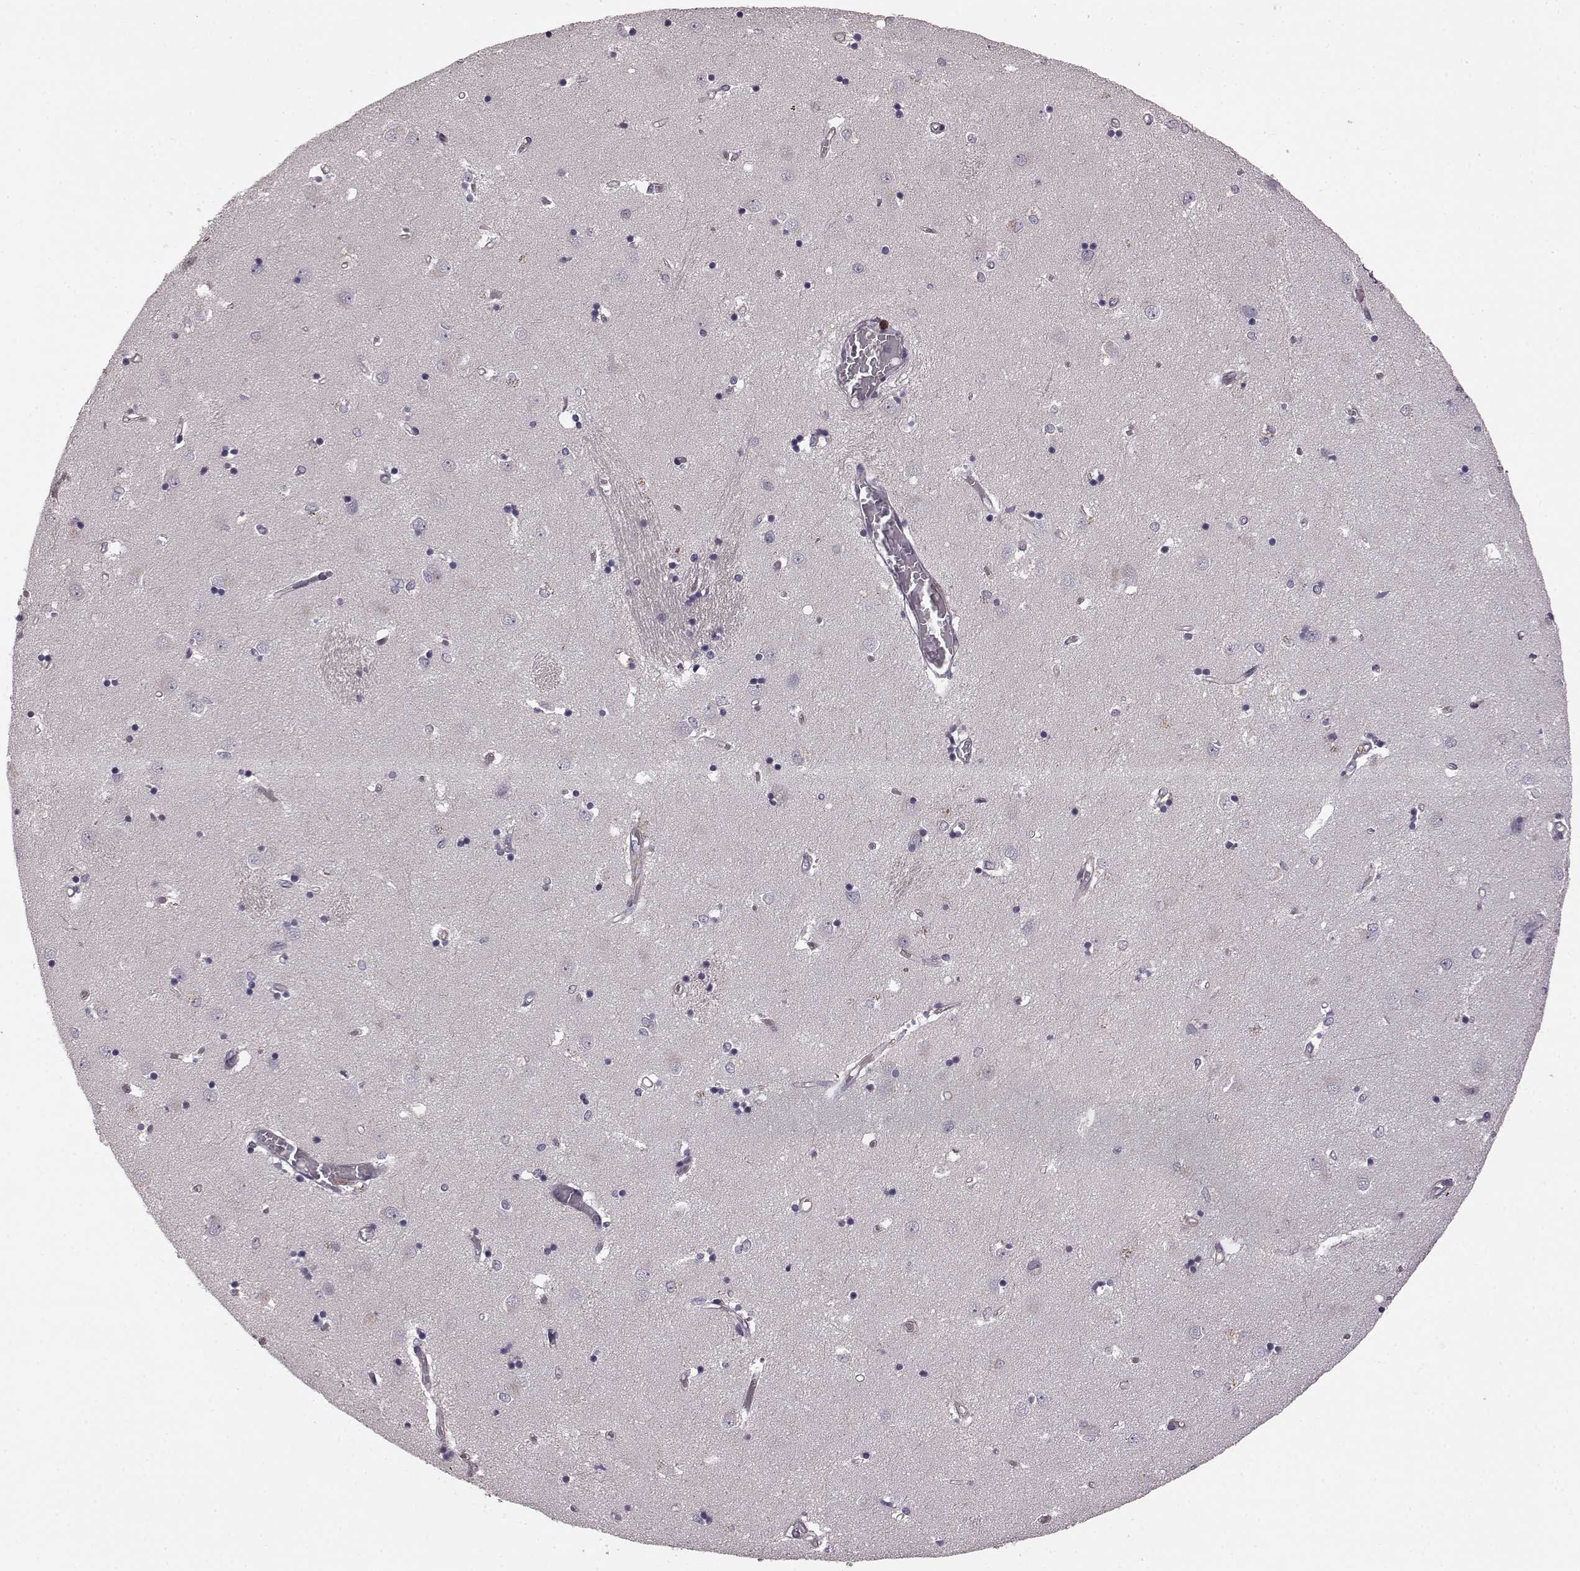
{"staining": {"intensity": "negative", "quantity": "none", "location": "none"}, "tissue": "caudate", "cell_type": "Glial cells", "image_type": "normal", "snomed": [{"axis": "morphology", "description": "Normal tissue, NOS"}, {"axis": "topography", "description": "Lateral ventricle wall"}], "caption": "Immunohistochemistry (IHC) photomicrograph of normal human caudate stained for a protein (brown), which exhibits no expression in glial cells. (DAB (3,3'-diaminobenzidine) immunohistochemistry visualized using brightfield microscopy, high magnification).", "gene": "GRK1", "patient": {"sex": "male", "age": 54}}